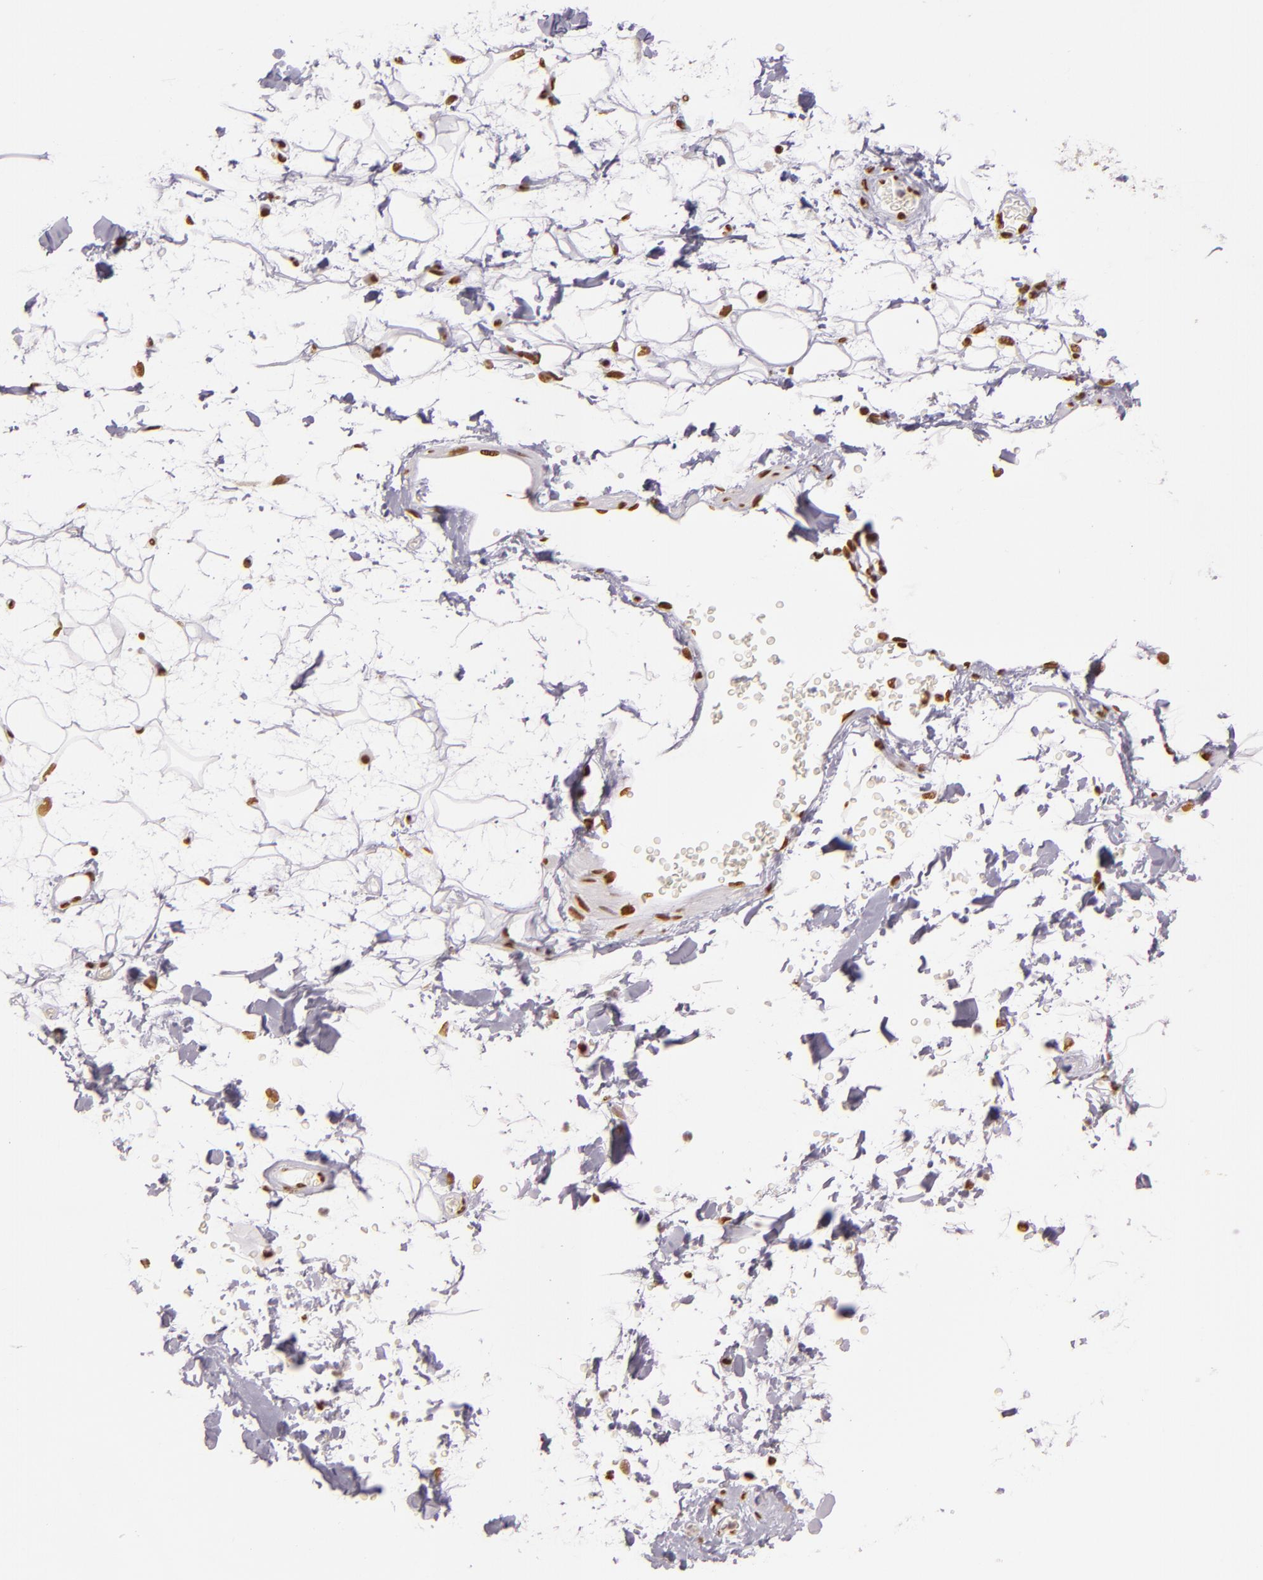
{"staining": {"intensity": "moderate", "quantity": ">75%", "location": "nuclear"}, "tissue": "adipose tissue", "cell_type": "Adipocytes", "image_type": "normal", "snomed": [{"axis": "morphology", "description": "Normal tissue, NOS"}, {"axis": "topography", "description": "Soft tissue"}], "caption": "Immunohistochemical staining of unremarkable adipose tissue reveals >75% levels of moderate nuclear protein expression in about >75% of adipocytes.", "gene": "PAPOLA", "patient": {"sex": "male", "age": 72}}